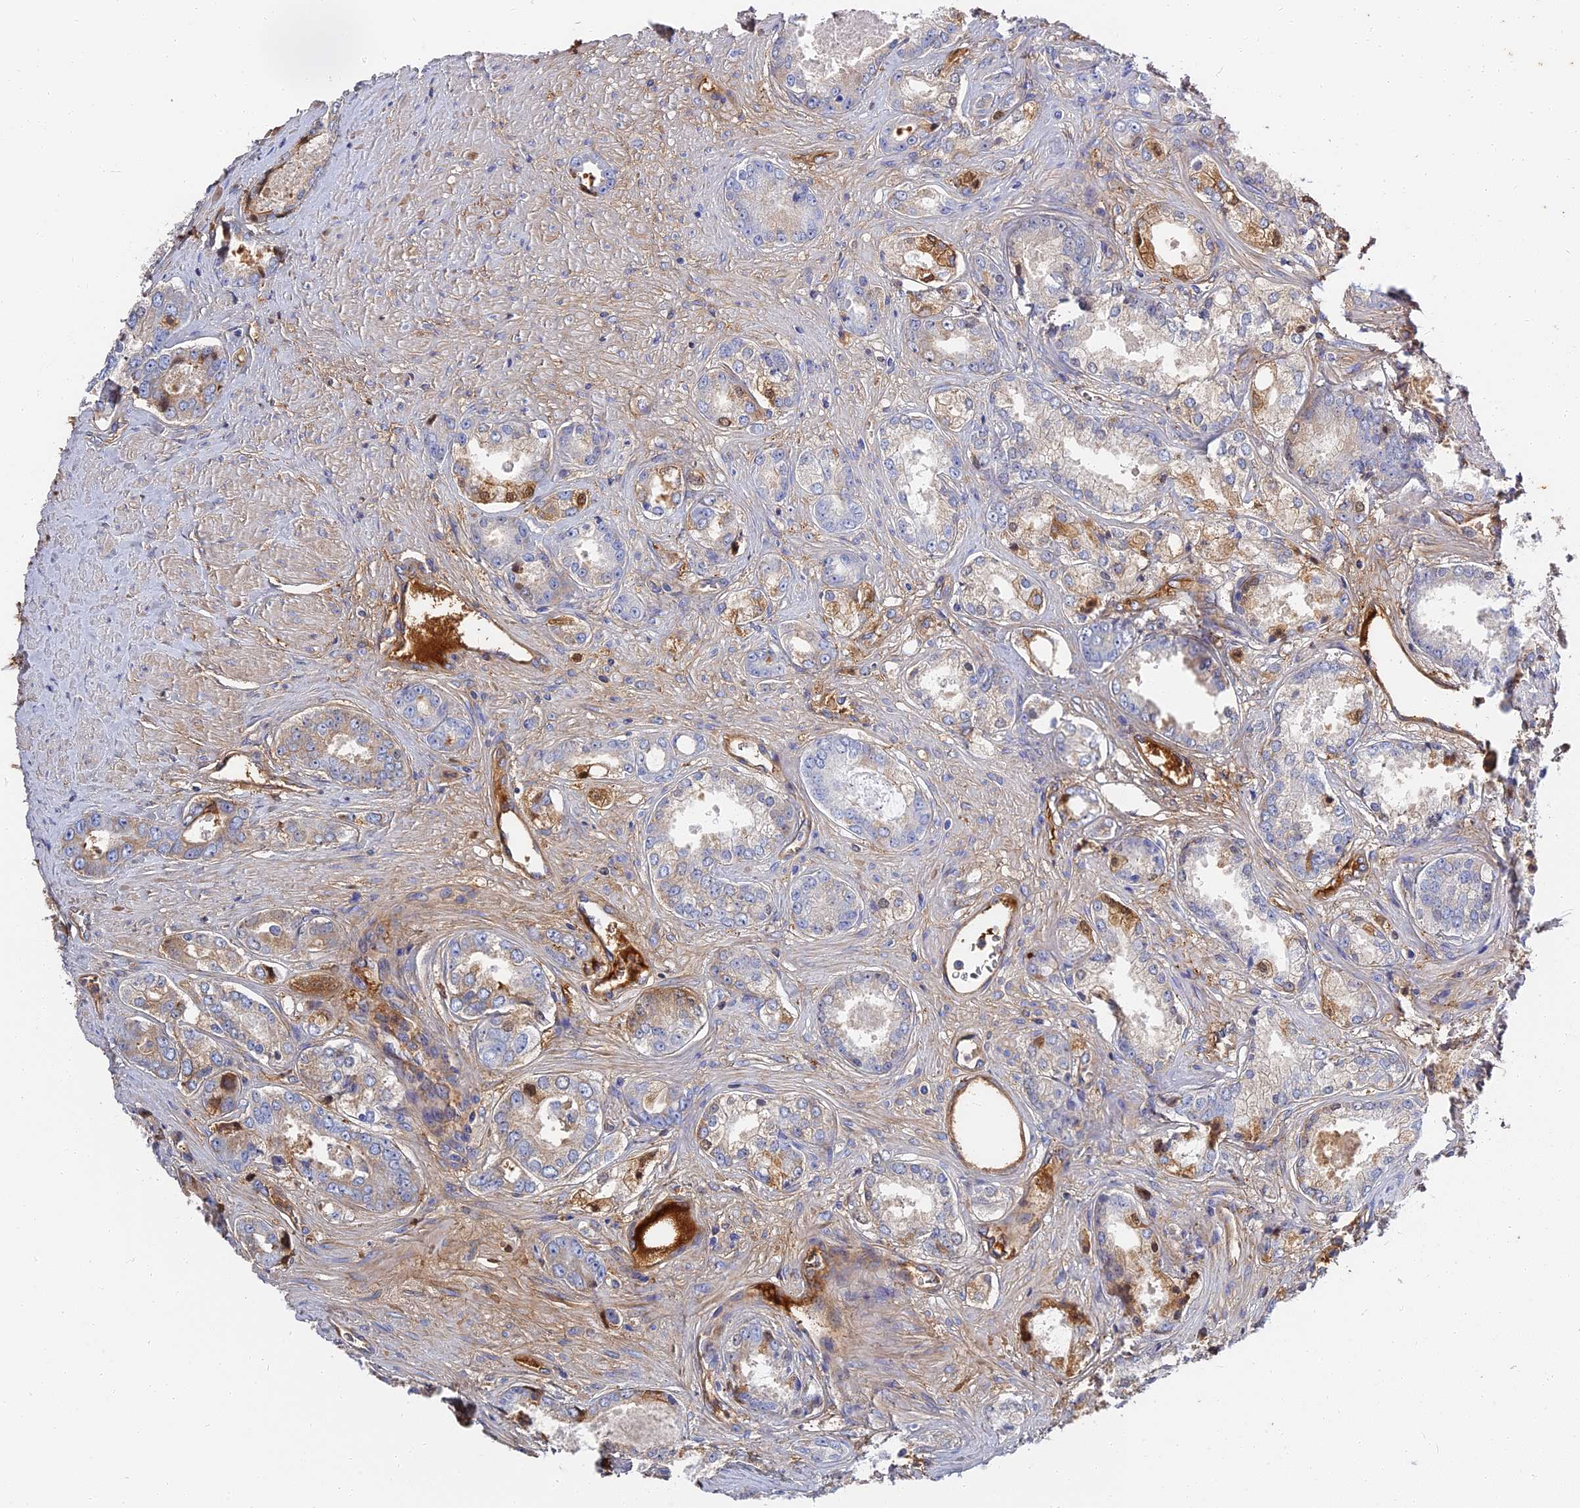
{"staining": {"intensity": "moderate", "quantity": "<25%", "location": "cytoplasmic/membranous"}, "tissue": "prostate cancer", "cell_type": "Tumor cells", "image_type": "cancer", "snomed": [{"axis": "morphology", "description": "Adenocarcinoma, Low grade"}, {"axis": "topography", "description": "Prostate"}], "caption": "Human prostate cancer (low-grade adenocarcinoma) stained with a brown dye exhibits moderate cytoplasmic/membranous positive staining in approximately <25% of tumor cells.", "gene": "ITIH1", "patient": {"sex": "male", "age": 68}}